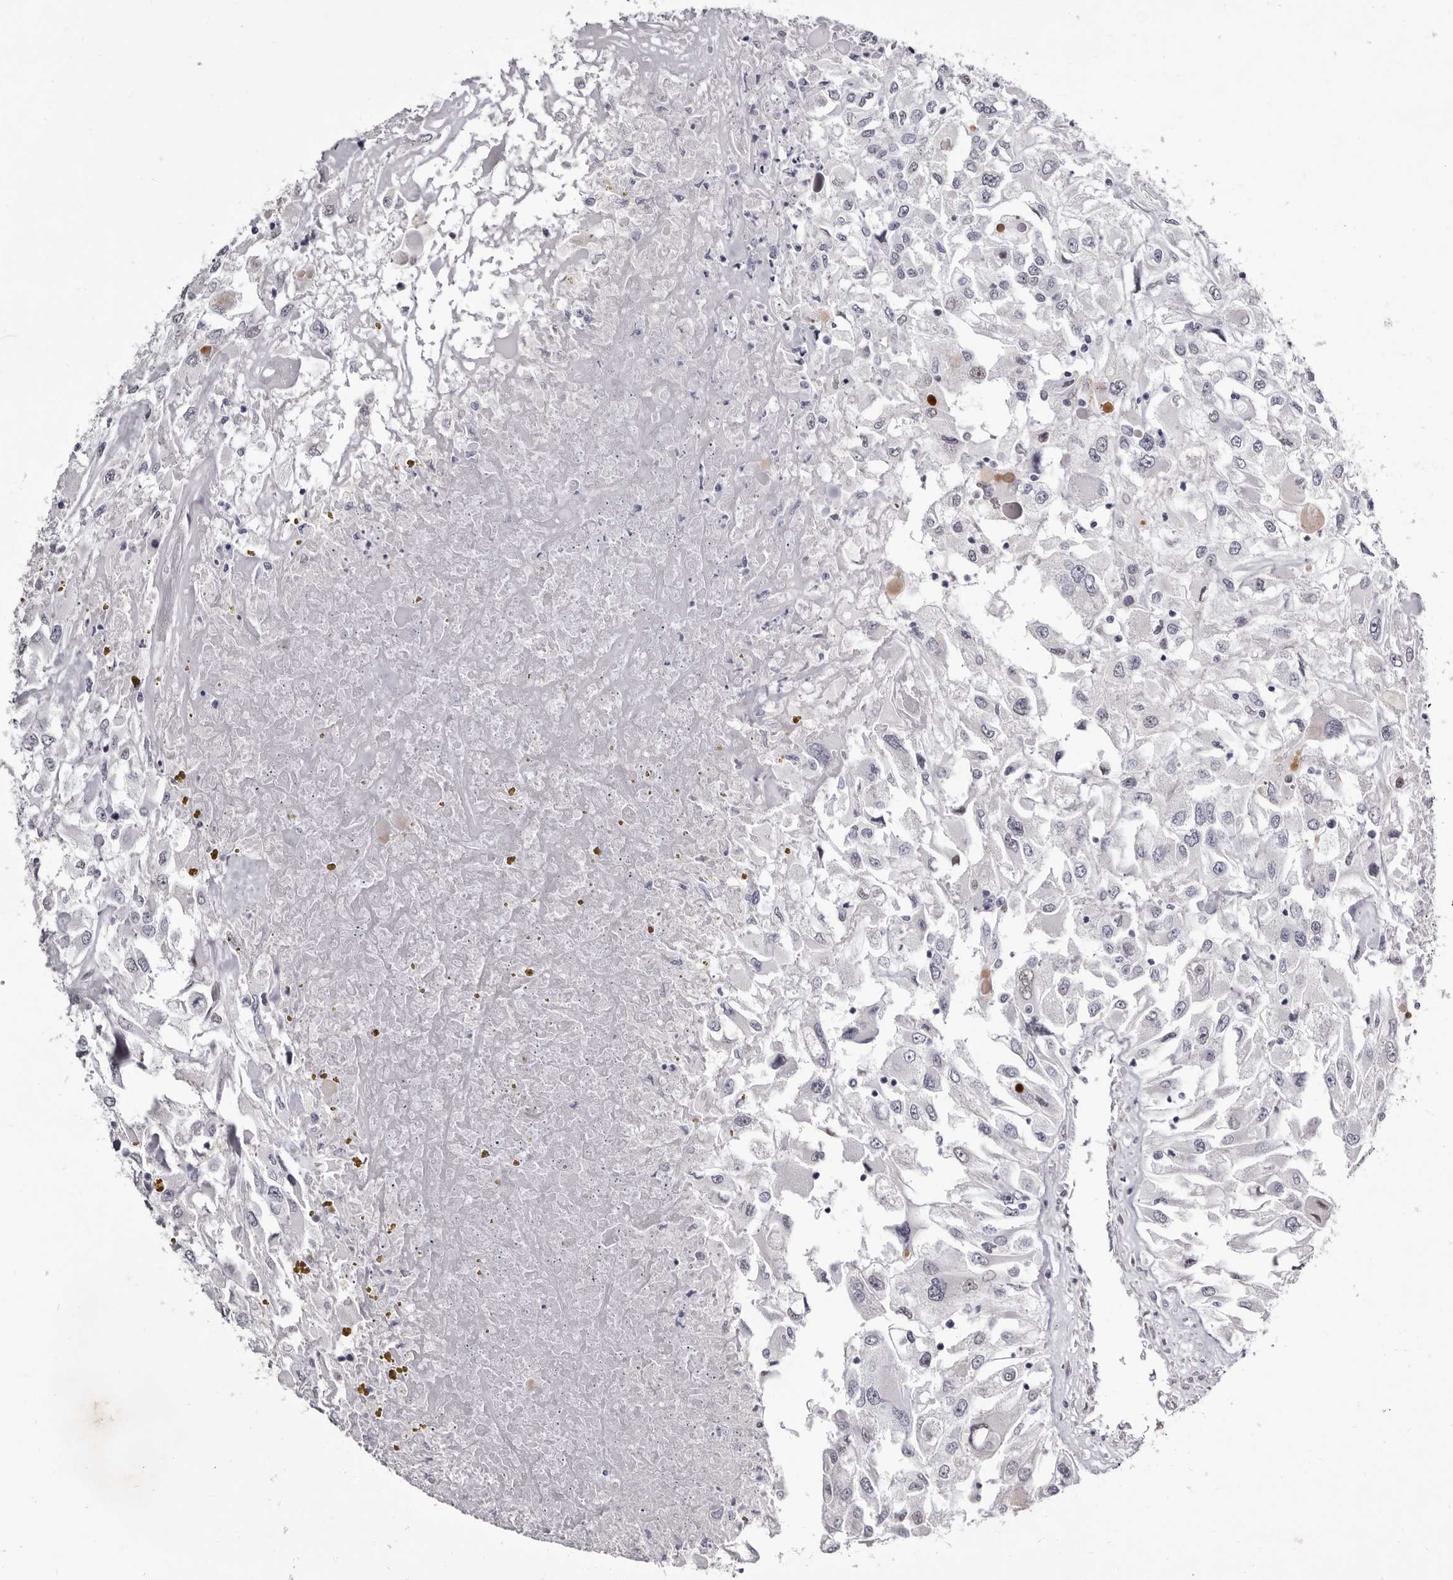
{"staining": {"intensity": "negative", "quantity": "none", "location": "none"}, "tissue": "renal cancer", "cell_type": "Tumor cells", "image_type": "cancer", "snomed": [{"axis": "morphology", "description": "Adenocarcinoma, NOS"}, {"axis": "topography", "description": "Kidney"}], "caption": "An immunohistochemistry (IHC) histopathology image of adenocarcinoma (renal) is shown. There is no staining in tumor cells of adenocarcinoma (renal).", "gene": "ZNF326", "patient": {"sex": "female", "age": 52}}